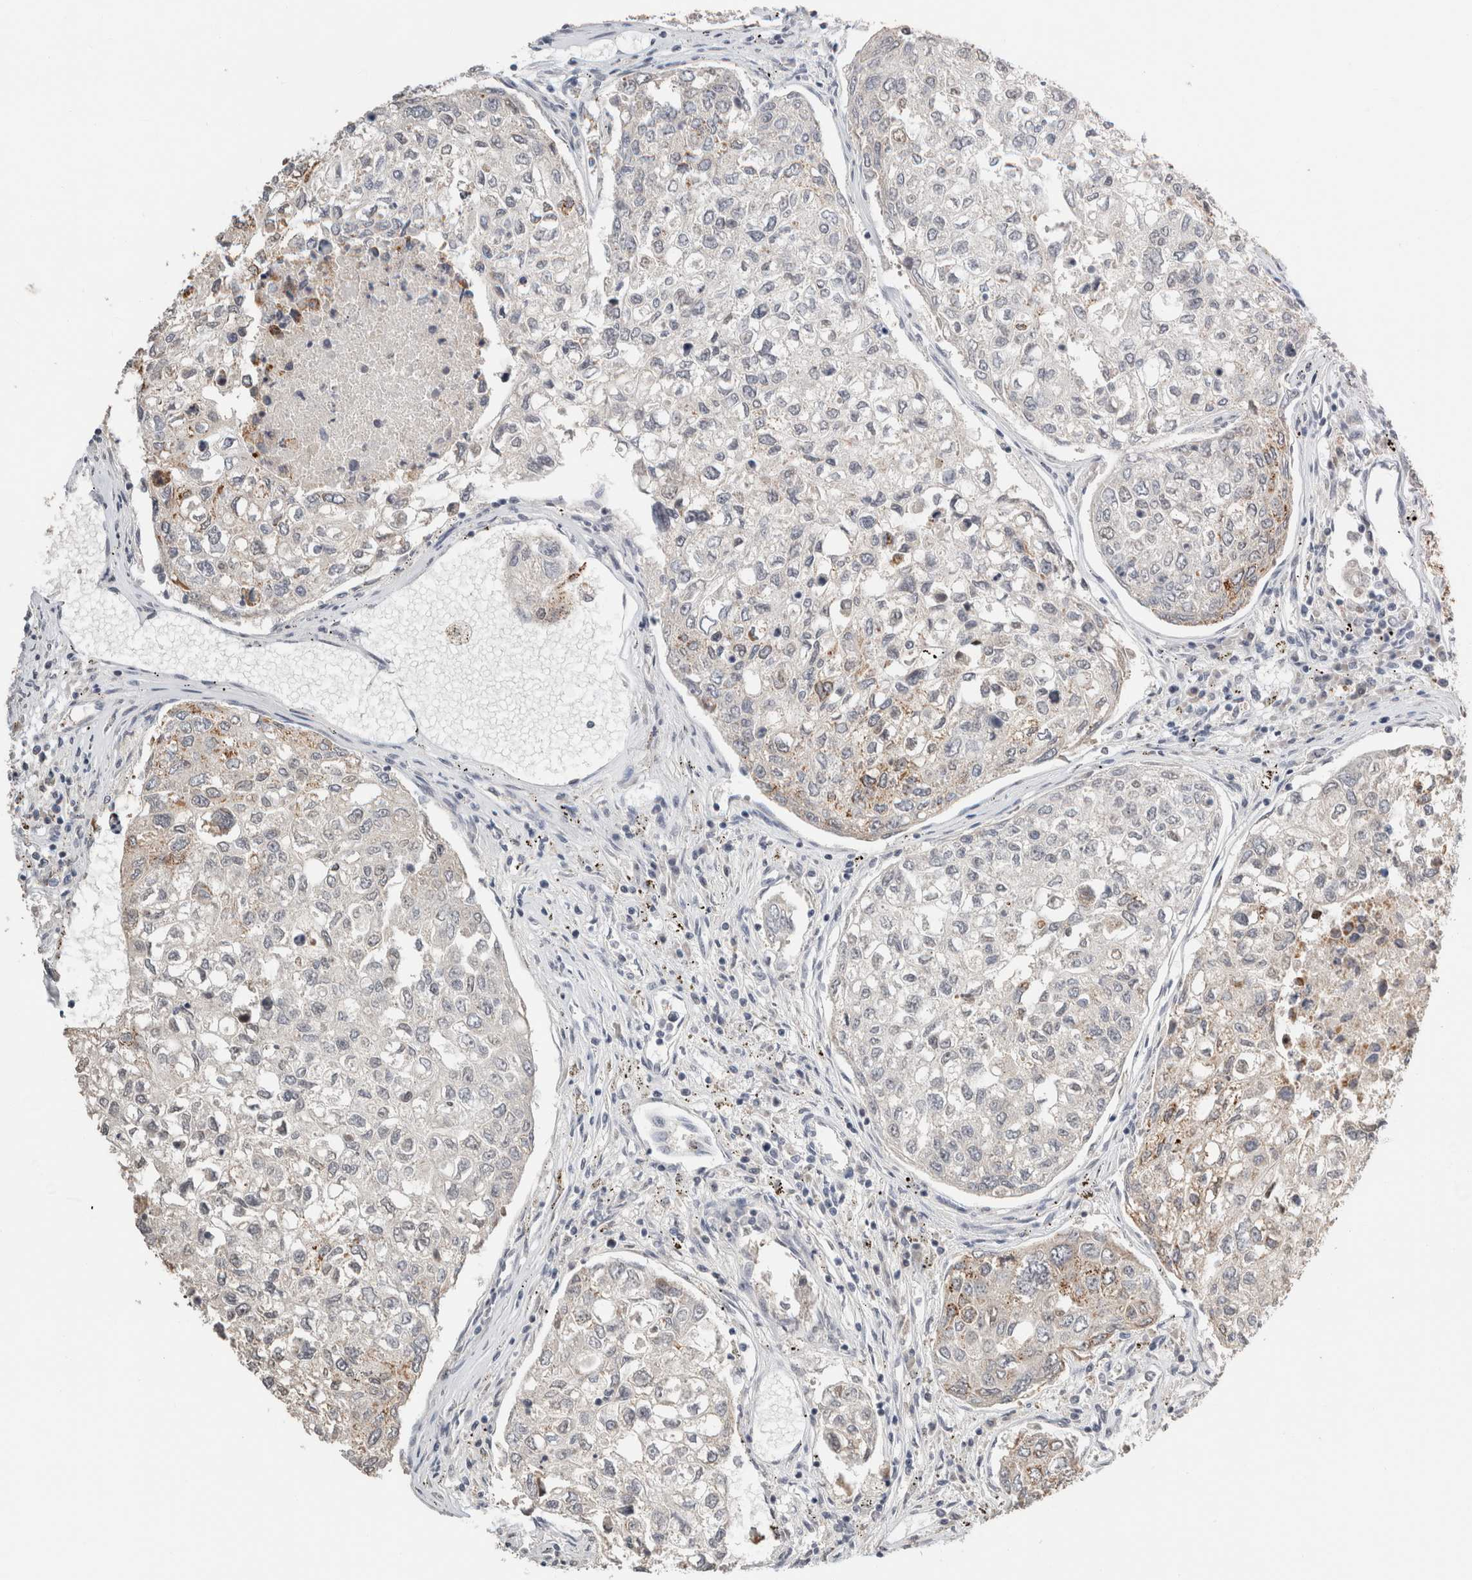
{"staining": {"intensity": "moderate", "quantity": "<25%", "location": "cytoplasmic/membranous"}, "tissue": "urothelial cancer", "cell_type": "Tumor cells", "image_type": "cancer", "snomed": [{"axis": "morphology", "description": "Urothelial carcinoma, High grade"}, {"axis": "topography", "description": "Lymph node"}, {"axis": "topography", "description": "Urinary bladder"}], "caption": "This is an image of immunohistochemistry (IHC) staining of high-grade urothelial carcinoma, which shows moderate positivity in the cytoplasmic/membranous of tumor cells.", "gene": "CRAT", "patient": {"sex": "male", "age": 51}}